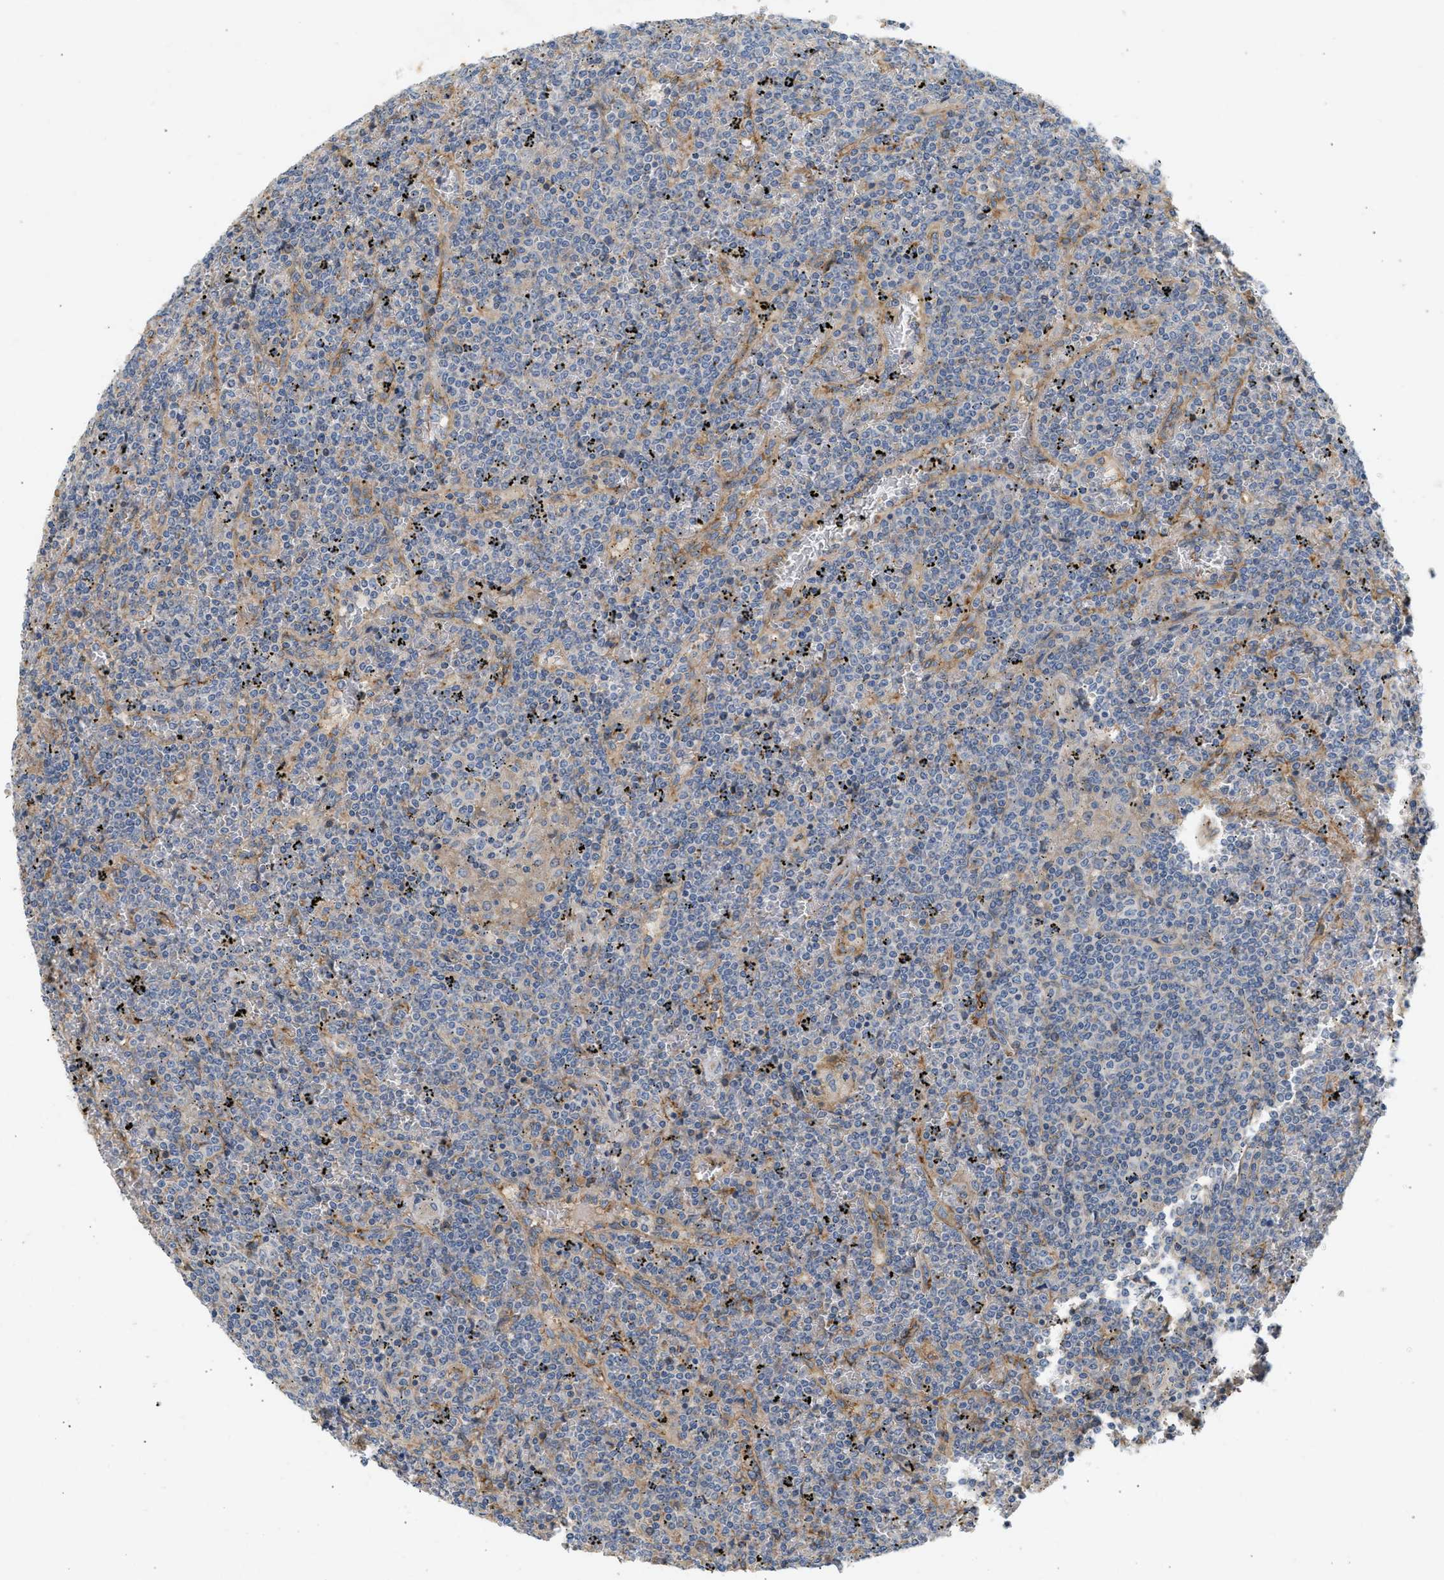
{"staining": {"intensity": "negative", "quantity": "none", "location": "none"}, "tissue": "lymphoma", "cell_type": "Tumor cells", "image_type": "cancer", "snomed": [{"axis": "morphology", "description": "Malignant lymphoma, non-Hodgkin's type, Low grade"}, {"axis": "topography", "description": "Spleen"}], "caption": "Tumor cells are negative for protein expression in human malignant lymphoma, non-Hodgkin's type (low-grade).", "gene": "F8", "patient": {"sex": "female", "age": 19}}